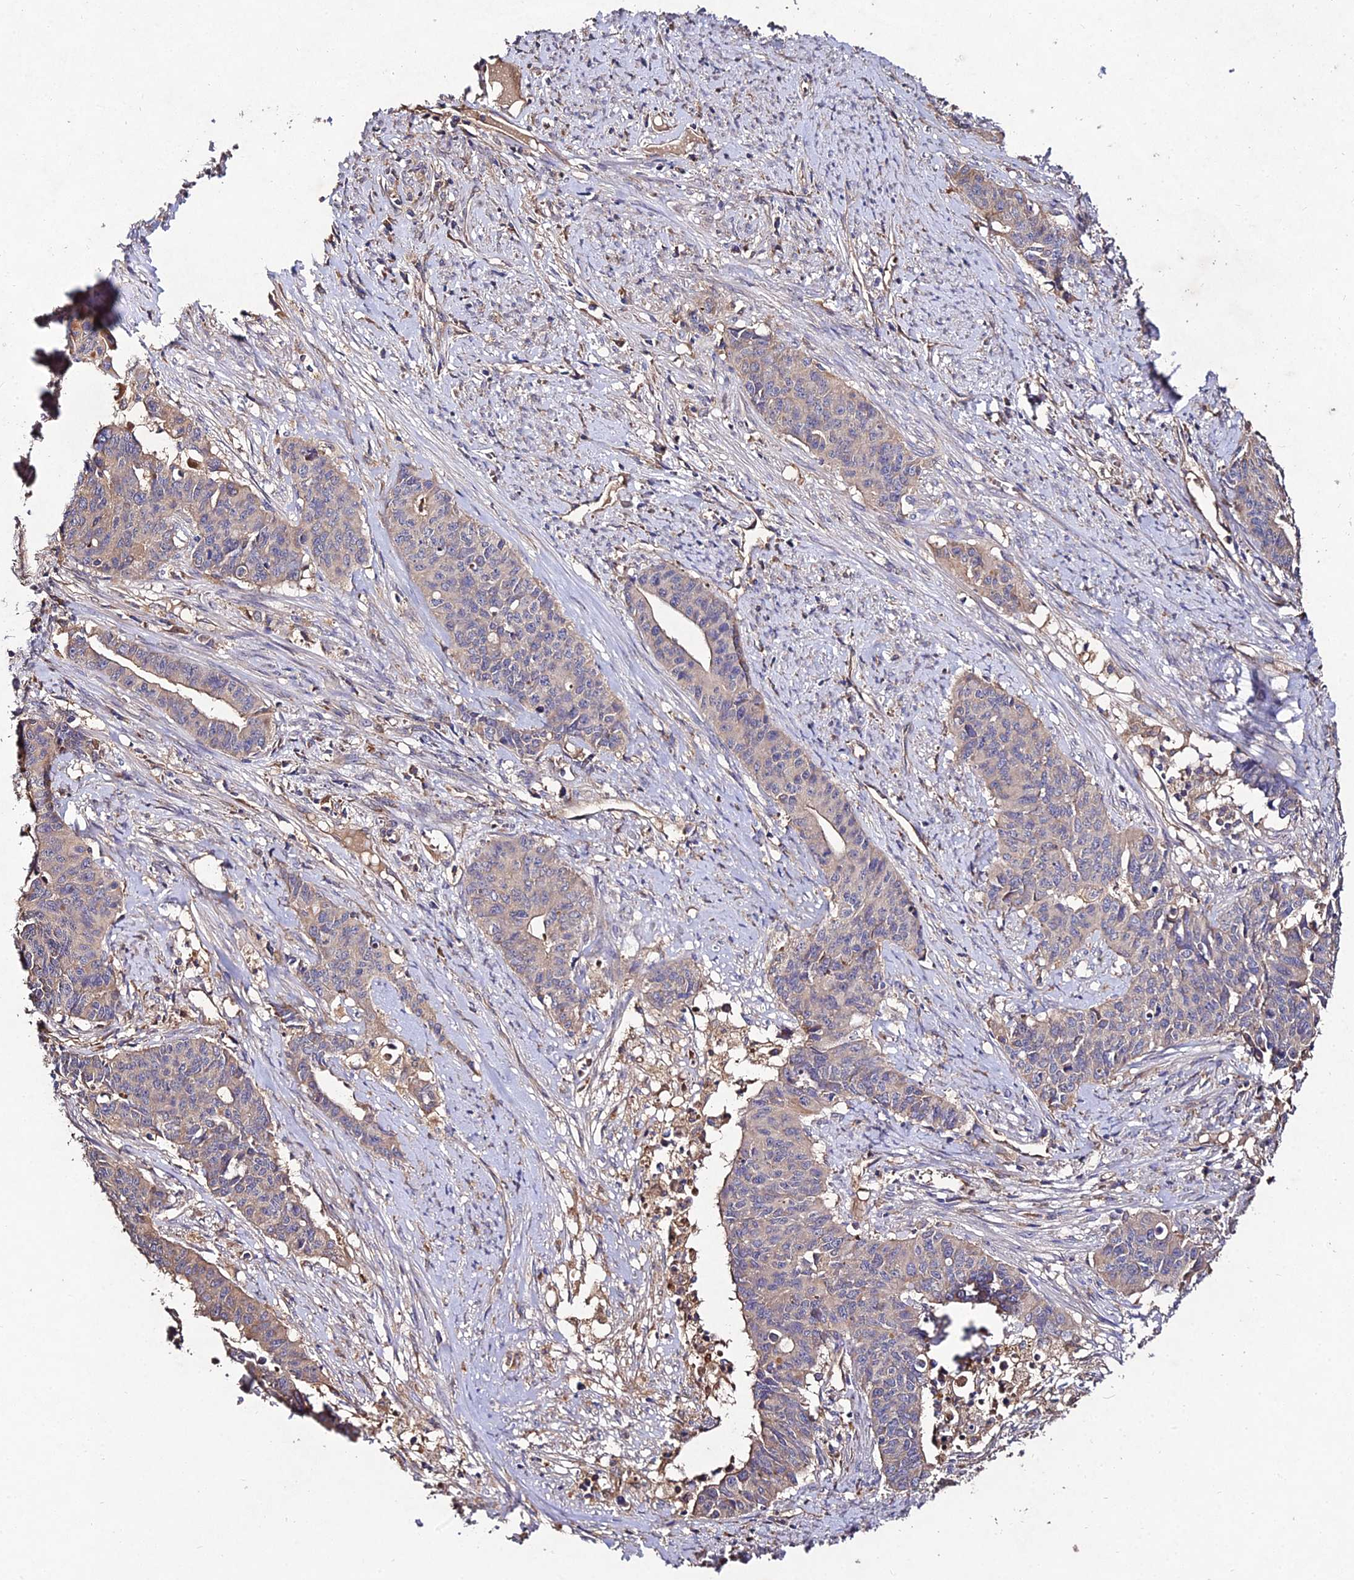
{"staining": {"intensity": "weak", "quantity": "25%-75%", "location": "cytoplasmic/membranous"}, "tissue": "endometrial cancer", "cell_type": "Tumor cells", "image_type": "cancer", "snomed": [{"axis": "morphology", "description": "Adenocarcinoma, NOS"}, {"axis": "topography", "description": "Endometrium"}], "caption": "Brown immunohistochemical staining in endometrial cancer (adenocarcinoma) reveals weak cytoplasmic/membranous staining in about 25%-75% of tumor cells.", "gene": "AP3M2", "patient": {"sex": "female", "age": 59}}